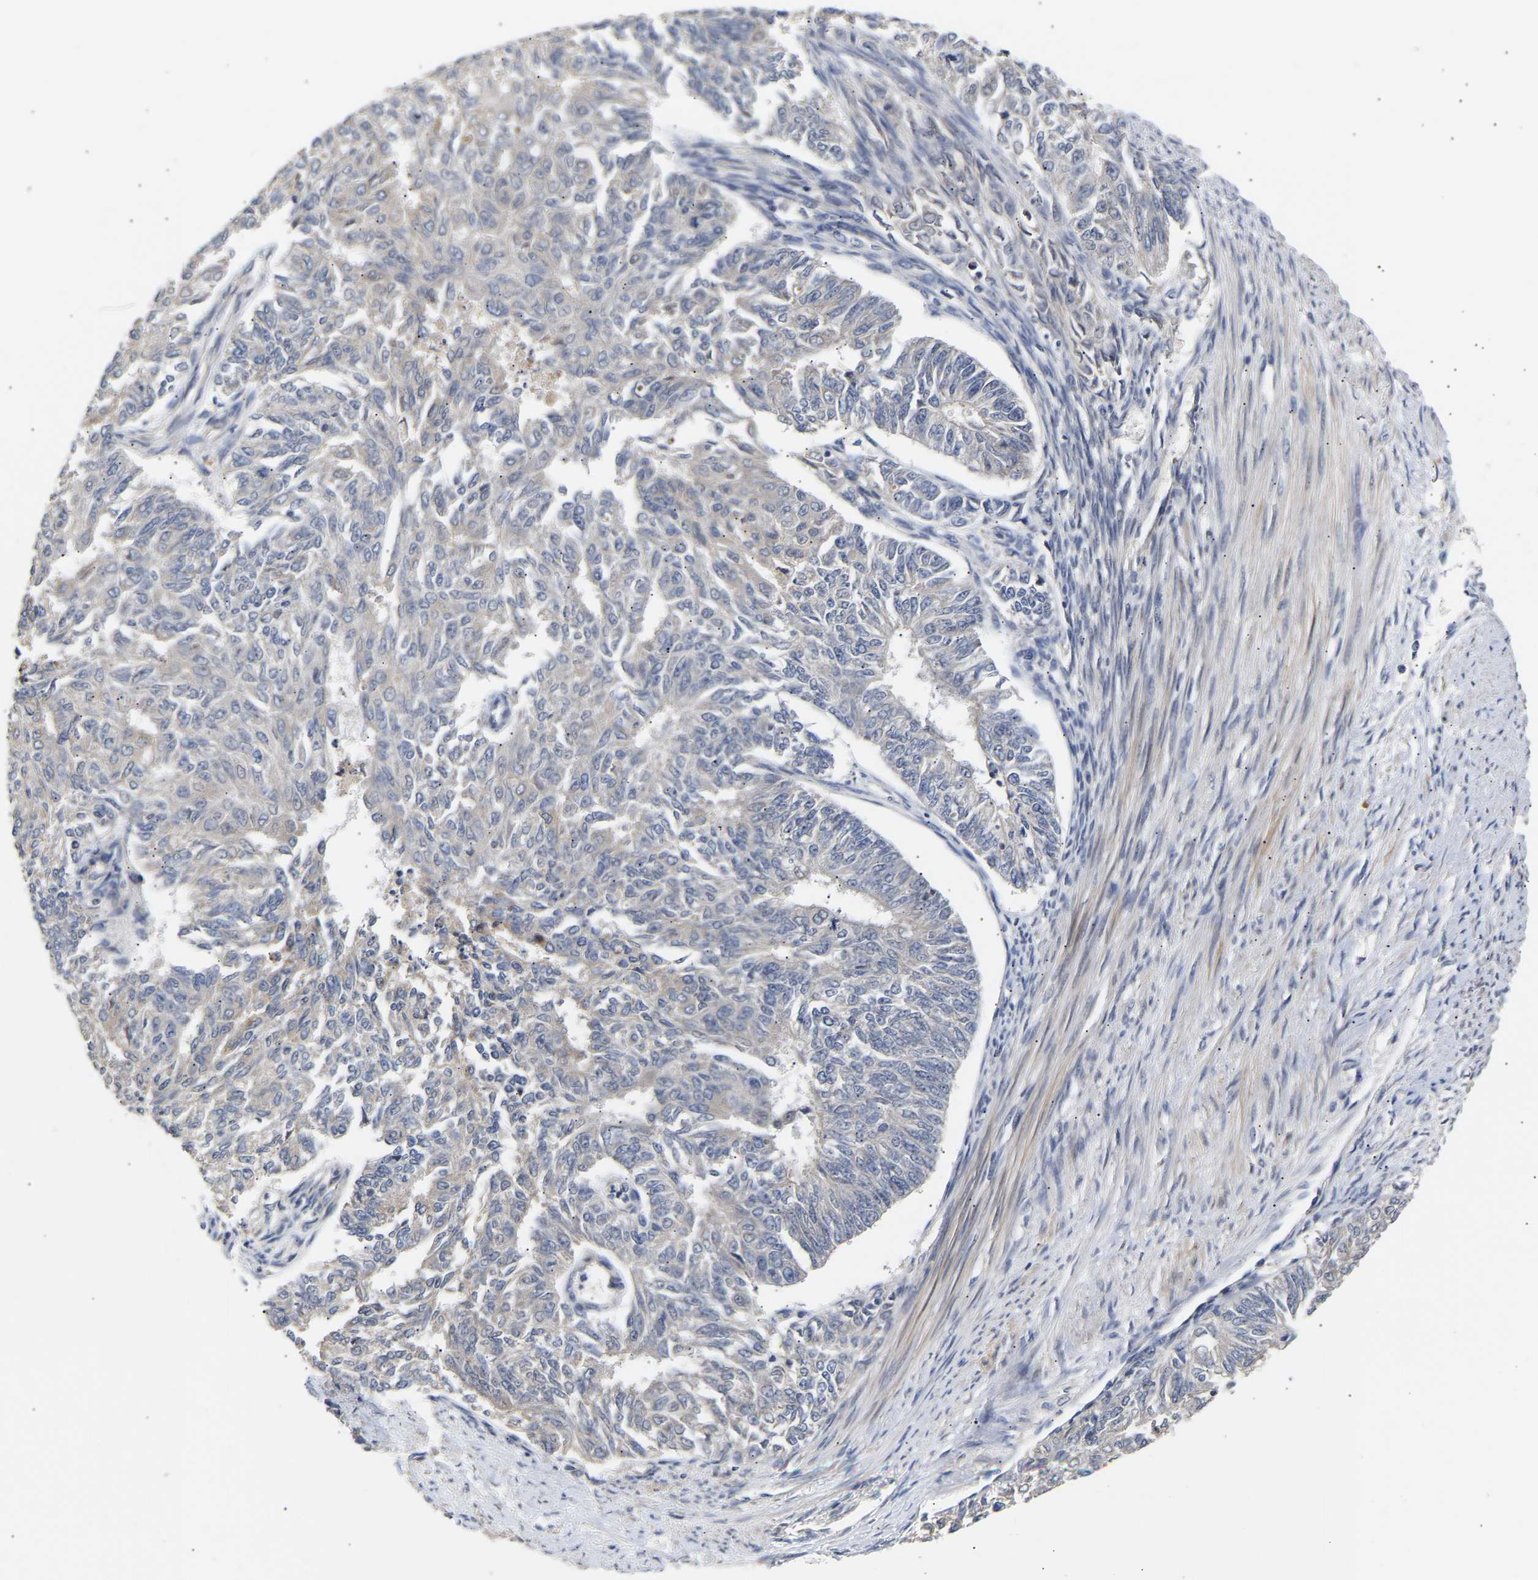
{"staining": {"intensity": "negative", "quantity": "none", "location": "none"}, "tissue": "endometrial cancer", "cell_type": "Tumor cells", "image_type": "cancer", "snomed": [{"axis": "morphology", "description": "Adenocarcinoma, NOS"}, {"axis": "topography", "description": "Endometrium"}], "caption": "Tumor cells are negative for brown protein staining in endometrial adenocarcinoma.", "gene": "KASH5", "patient": {"sex": "female", "age": 32}}